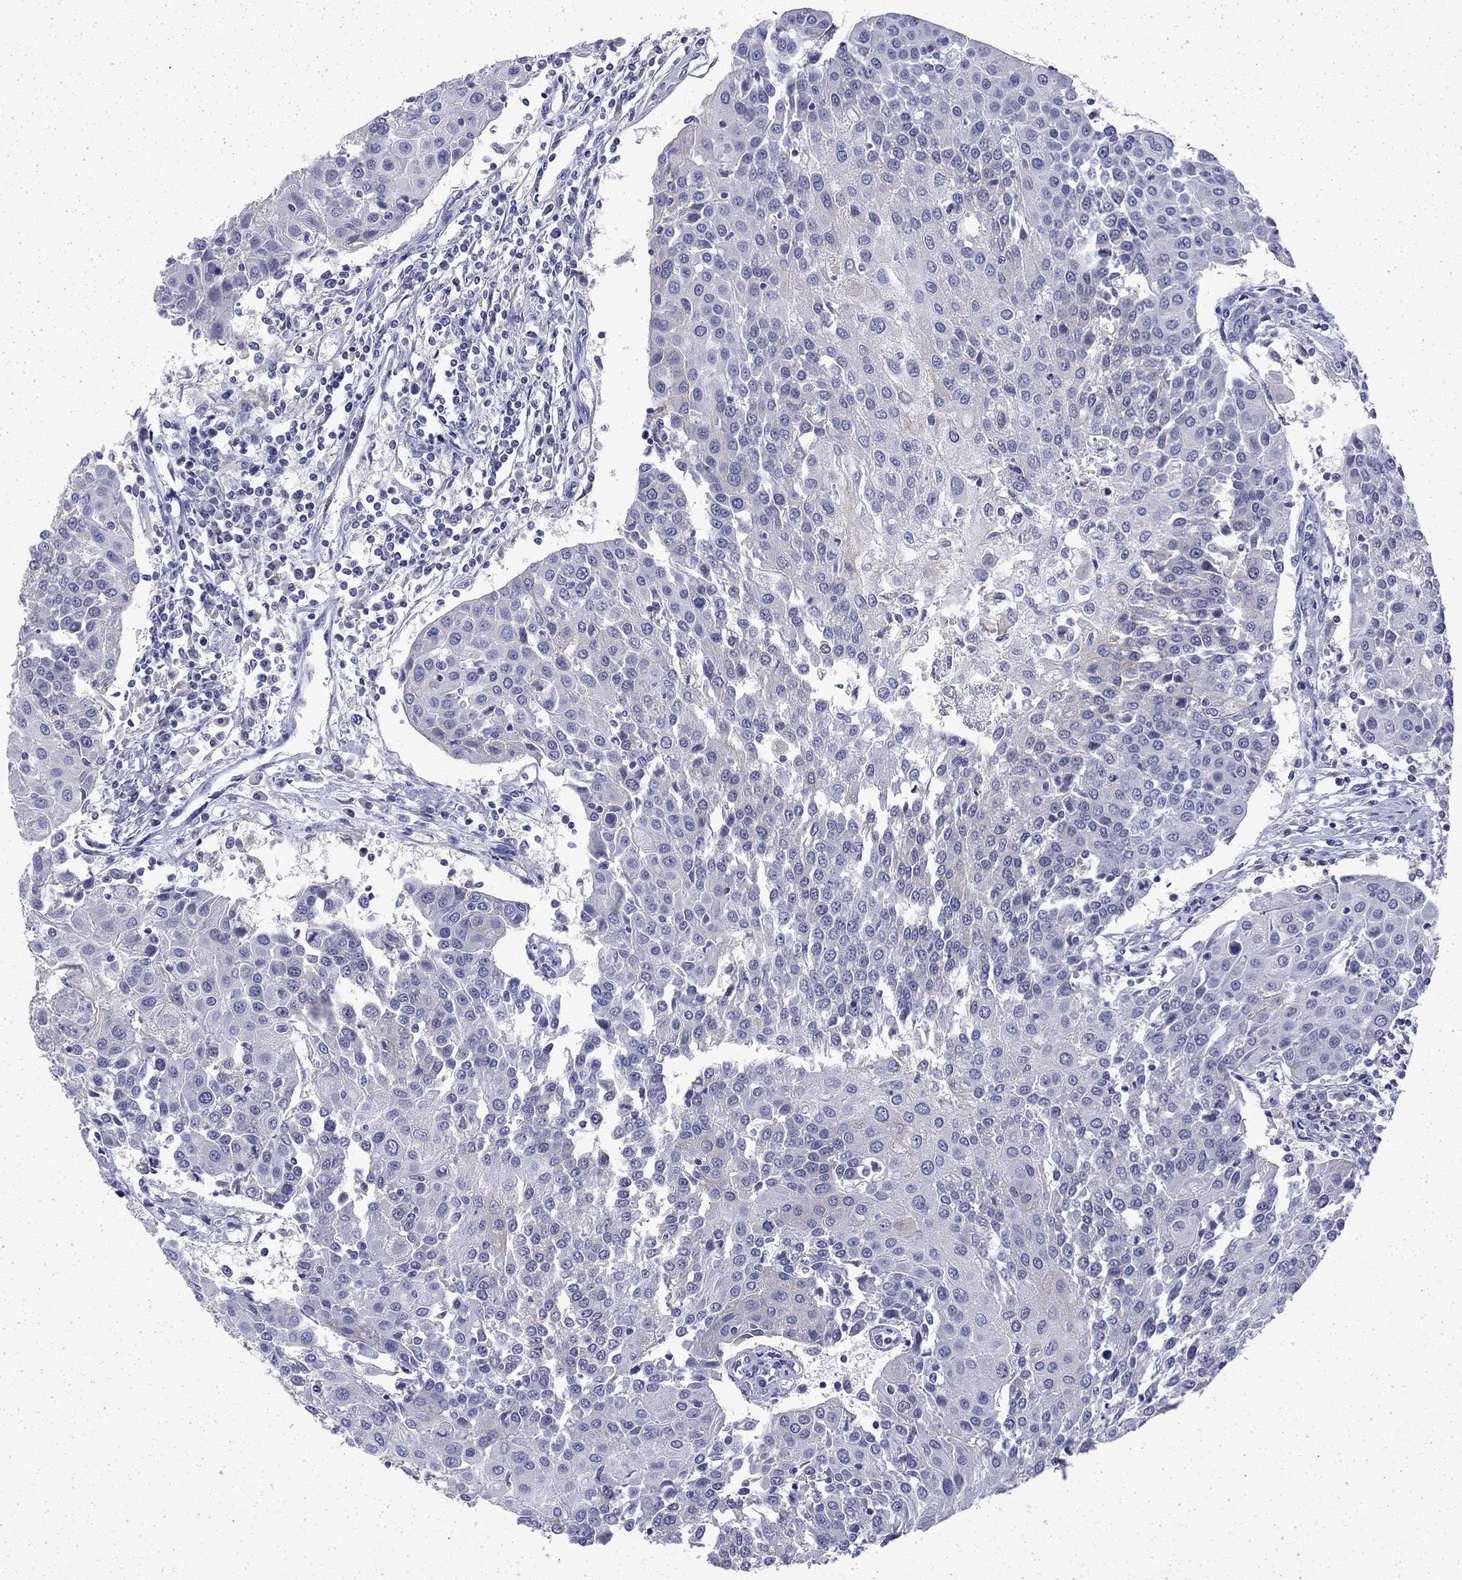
{"staining": {"intensity": "negative", "quantity": "none", "location": "none"}, "tissue": "urothelial cancer", "cell_type": "Tumor cells", "image_type": "cancer", "snomed": [{"axis": "morphology", "description": "Urothelial carcinoma, High grade"}, {"axis": "topography", "description": "Urinary bladder"}], "caption": "Immunohistochemistry (IHC) of human high-grade urothelial carcinoma reveals no staining in tumor cells.", "gene": "ENPP6", "patient": {"sex": "female", "age": 85}}